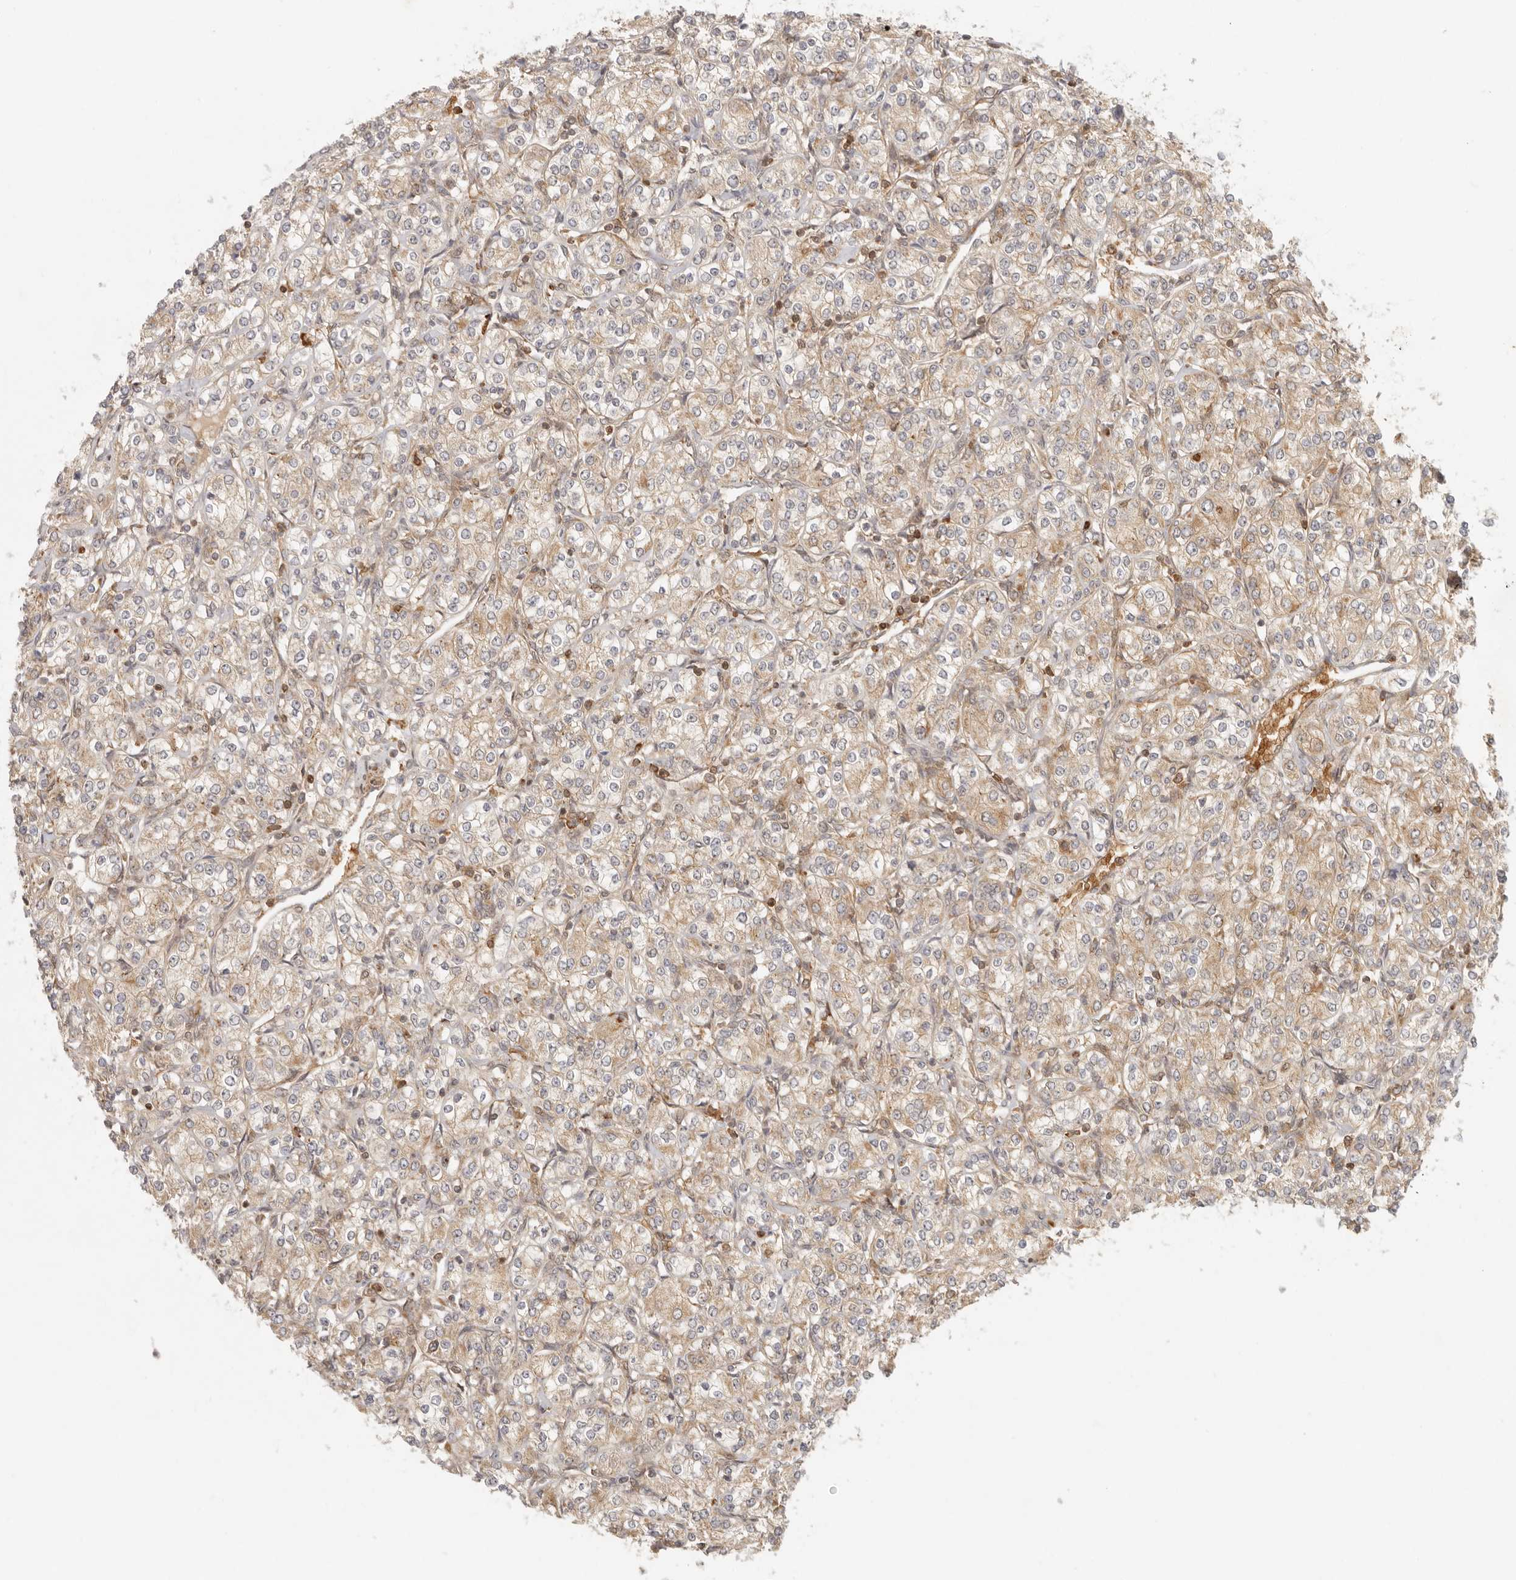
{"staining": {"intensity": "weak", "quantity": ">75%", "location": "cytoplasmic/membranous"}, "tissue": "renal cancer", "cell_type": "Tumor cells", "image_type": "cancer", "snomed": [{"axis": "morphology", "description": "Adenocarcinoma, NOS"}, {"axis": "topography", "description": "Kidney"}], "caption": "This is an image of immunohistochemistry staining of renal cancer, which shows weak positivity in the cytoplasmic/membranous of tumor cells.", "gene": "AHDC1", "patient": {"sex": "male", "age": 77}}